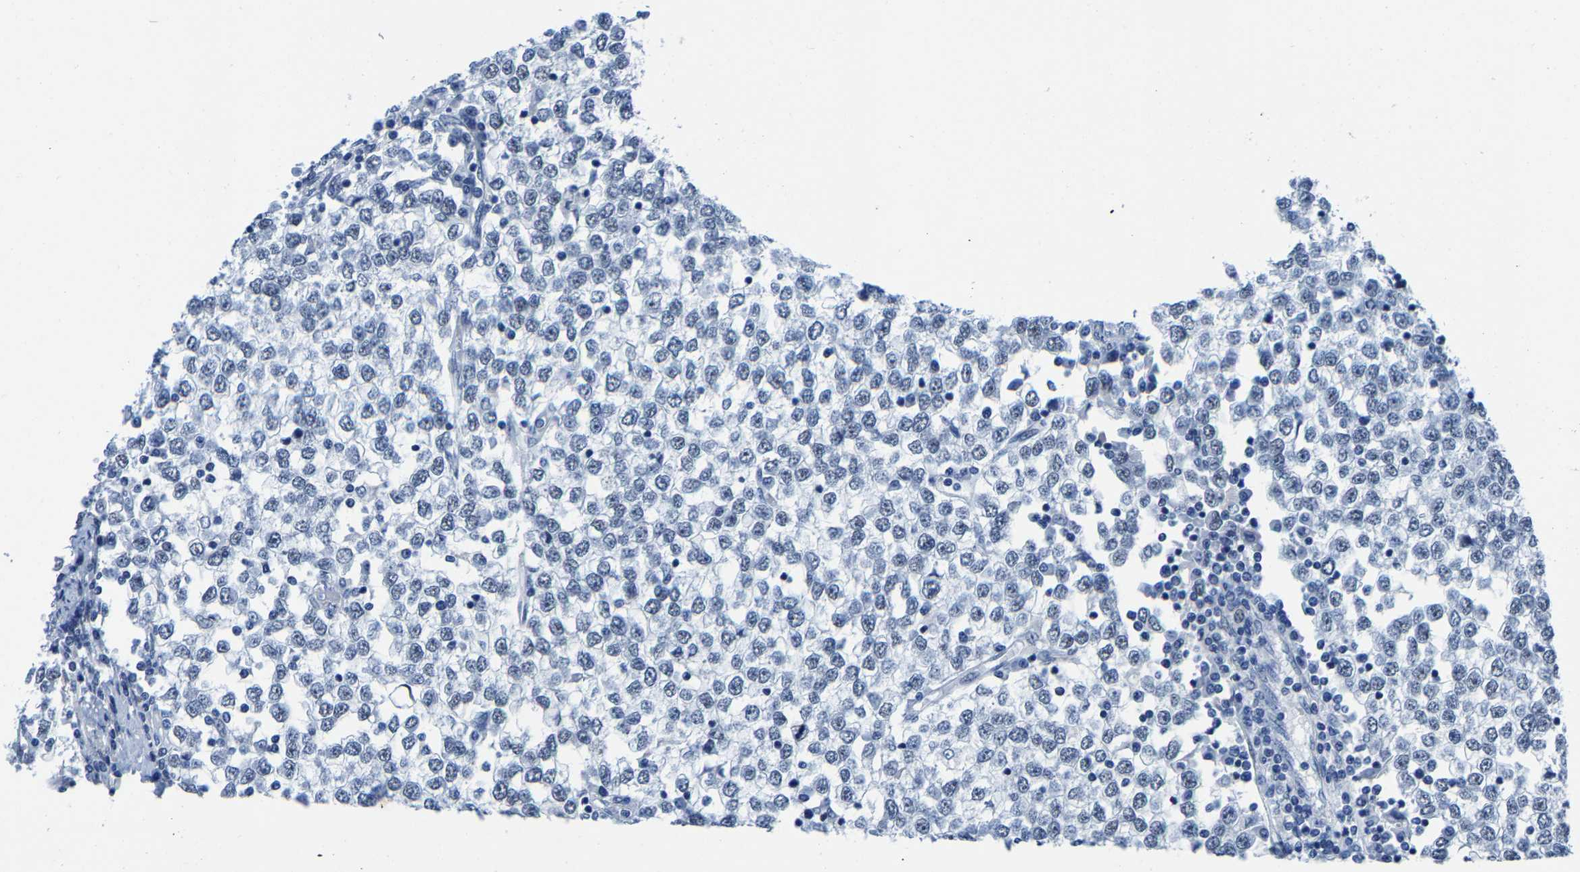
{"staining": {"intensity": "negative", "quantity": "none", "location": "none"}, "tissue": "testis cancer", "cell_type": "Tumor cells", "image_type": "cancer", "snomed": [{"axis": "morphology", "description": "Seminoma, NOS"}, {"axis": "topography", "description": "Testis"}], "caption": "High magnification brightfield microscopy of testis cancer (seminoma) stained with DAB (brown) and counterstained with hematoxylin (blue): tumor cells show no significant expression.", "gene": "SSH3", "patient": {"sex": "male", "age": 65}}